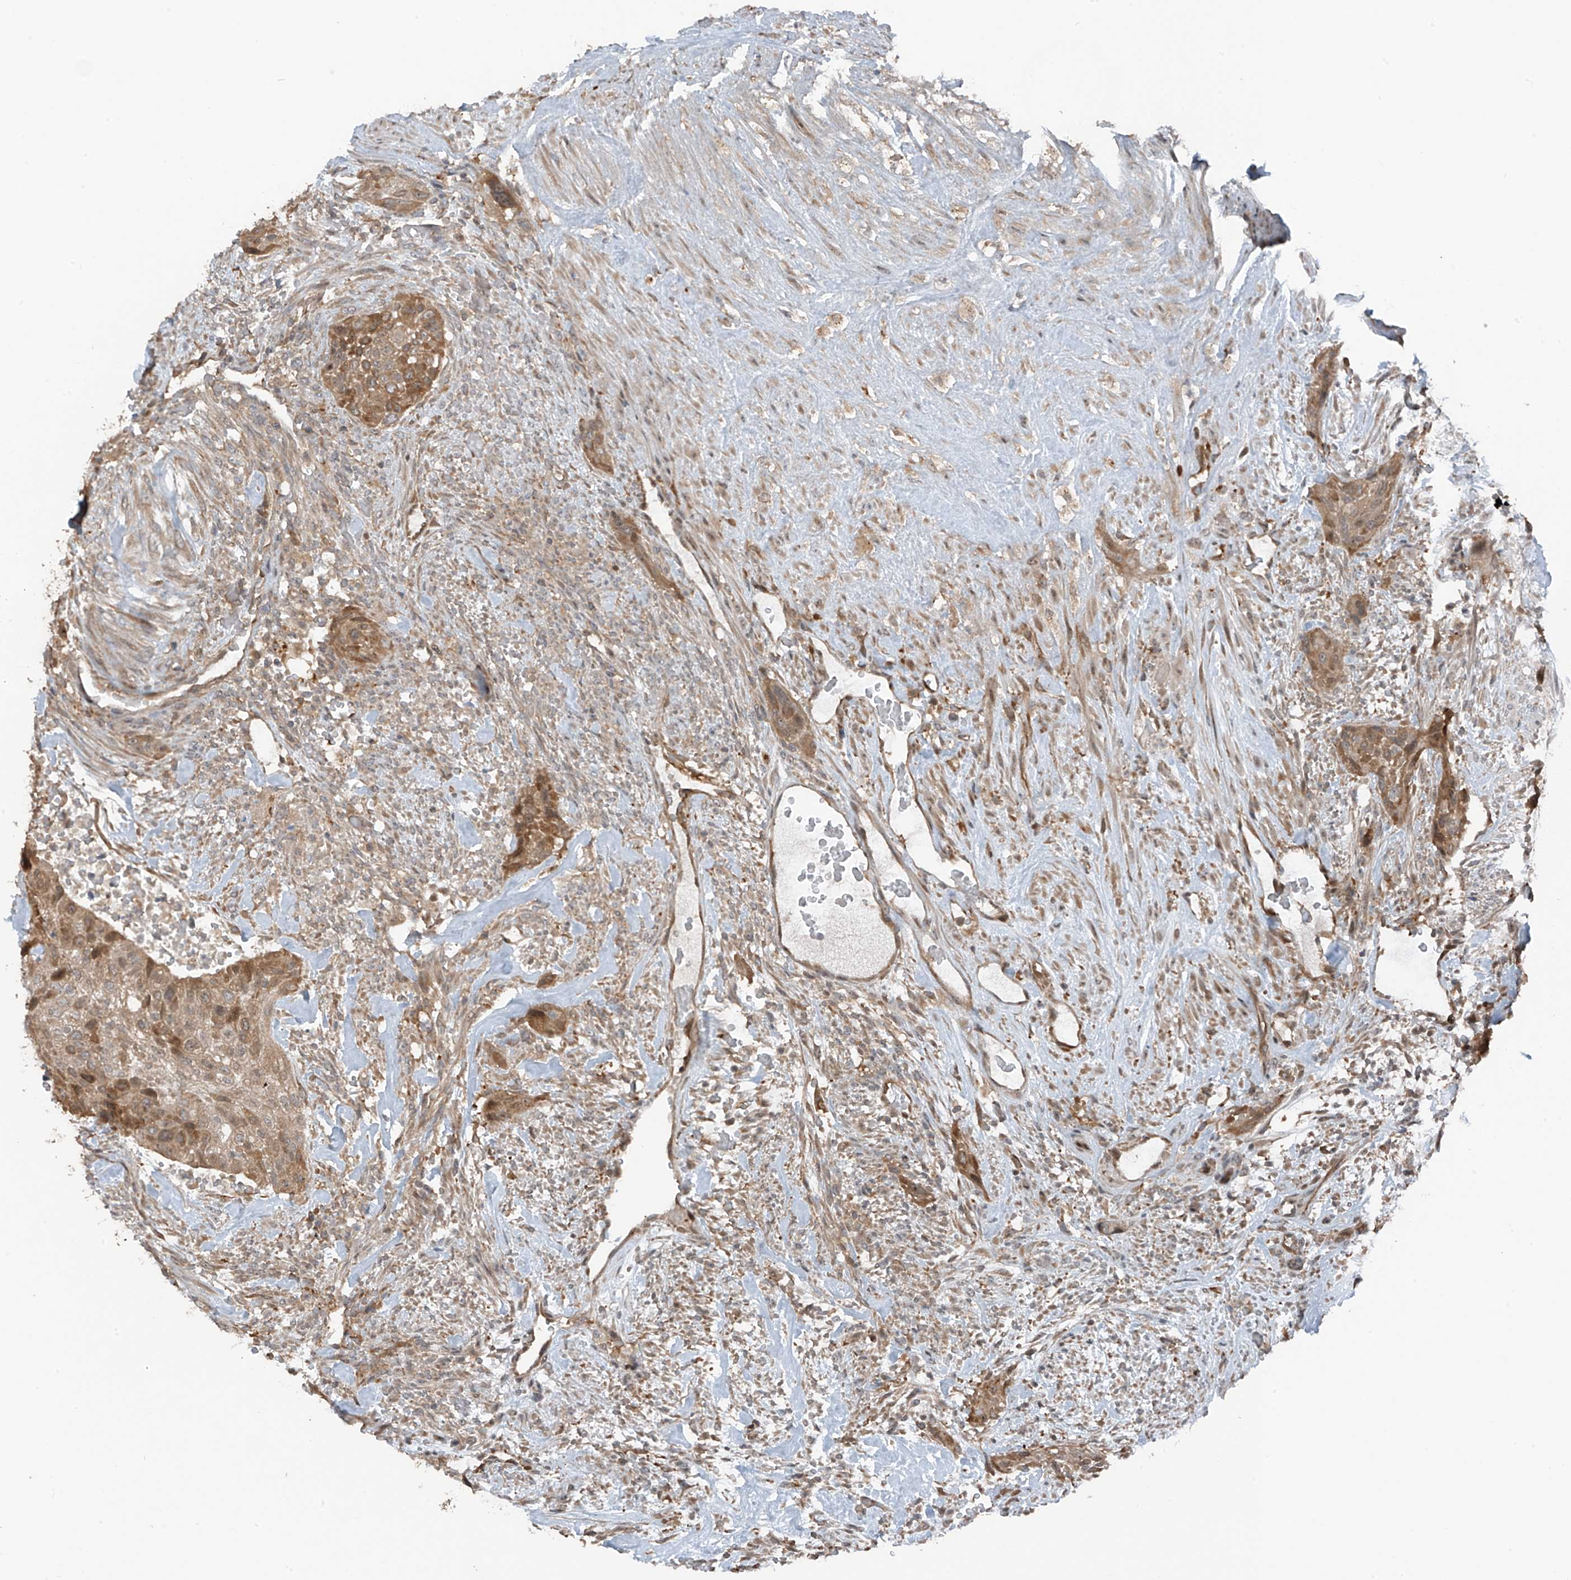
{"staining": {"intensity": "moderate", "quantity": ">75%", "location": "cytoplasmic/membranous"}, "tissue": "urothelial cancer", "cell_type": "Tumor cells", "image_type": "cancer", "snomed": [{"axis": "morphology", "description": "Urothelial carcinoma, High grade"}, {"axis": "topography", "description": "Urinary bladder"}], "caption": "IHC histopathology image of urothelial cancer stained for a protein (brown), which exhibits medium levels of moderate cytoplasmic/membranous positivity in about >75% of tumor cells.", "gene": "TXNDC9", "patient": {"sex": "male", "age": 35}}